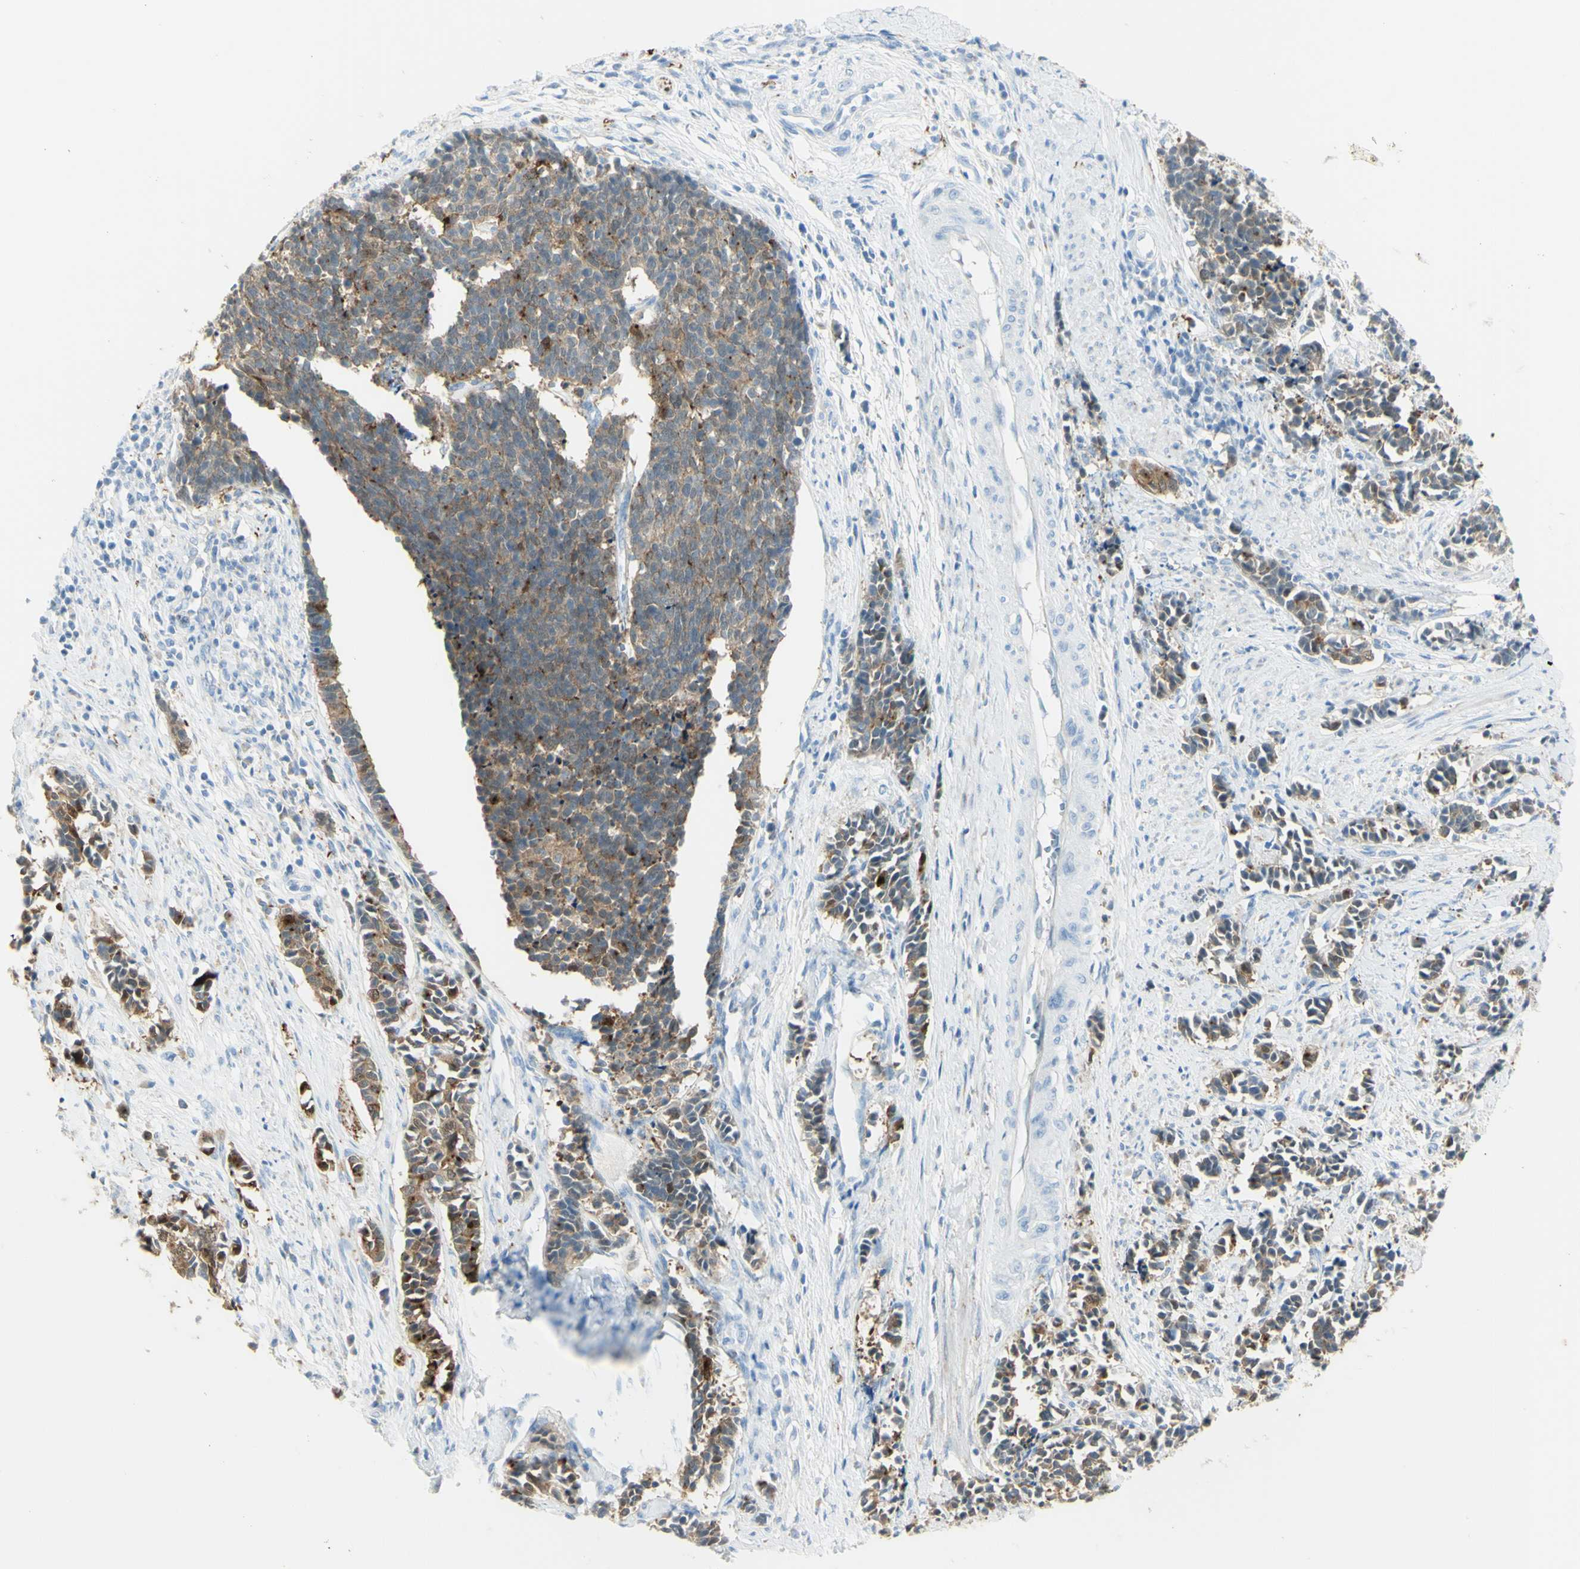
{"staining": {"intensity": "weak", "quantity": "25%-75%", "location": "cytoplasmic/membranous"}, "tissue": "cervical cancer", "cell_type": "Tumor cells", "image_type": "cancer", "snomed": [{"axis": "morphology", "description": "Normal tissue, NOS"}, {"axis": "morphology", "description": "Squamous cell carcinoma, NOS"}, {"axis": "topography", "description": "Cervix"}], "caption": "Brown immunohistochemical staining in human squamous cell carcinoma (cervical) exhibits weak cytoplasmic/membranous positivity in approximately 25%-75% of tumor cells. Using DAB (brown) and hematoxylin (blue) stains, captured at high magnification using brightfield microscopy.", "gene": "TSPAN1", "patient": {"sex": "female", "age": 35}}